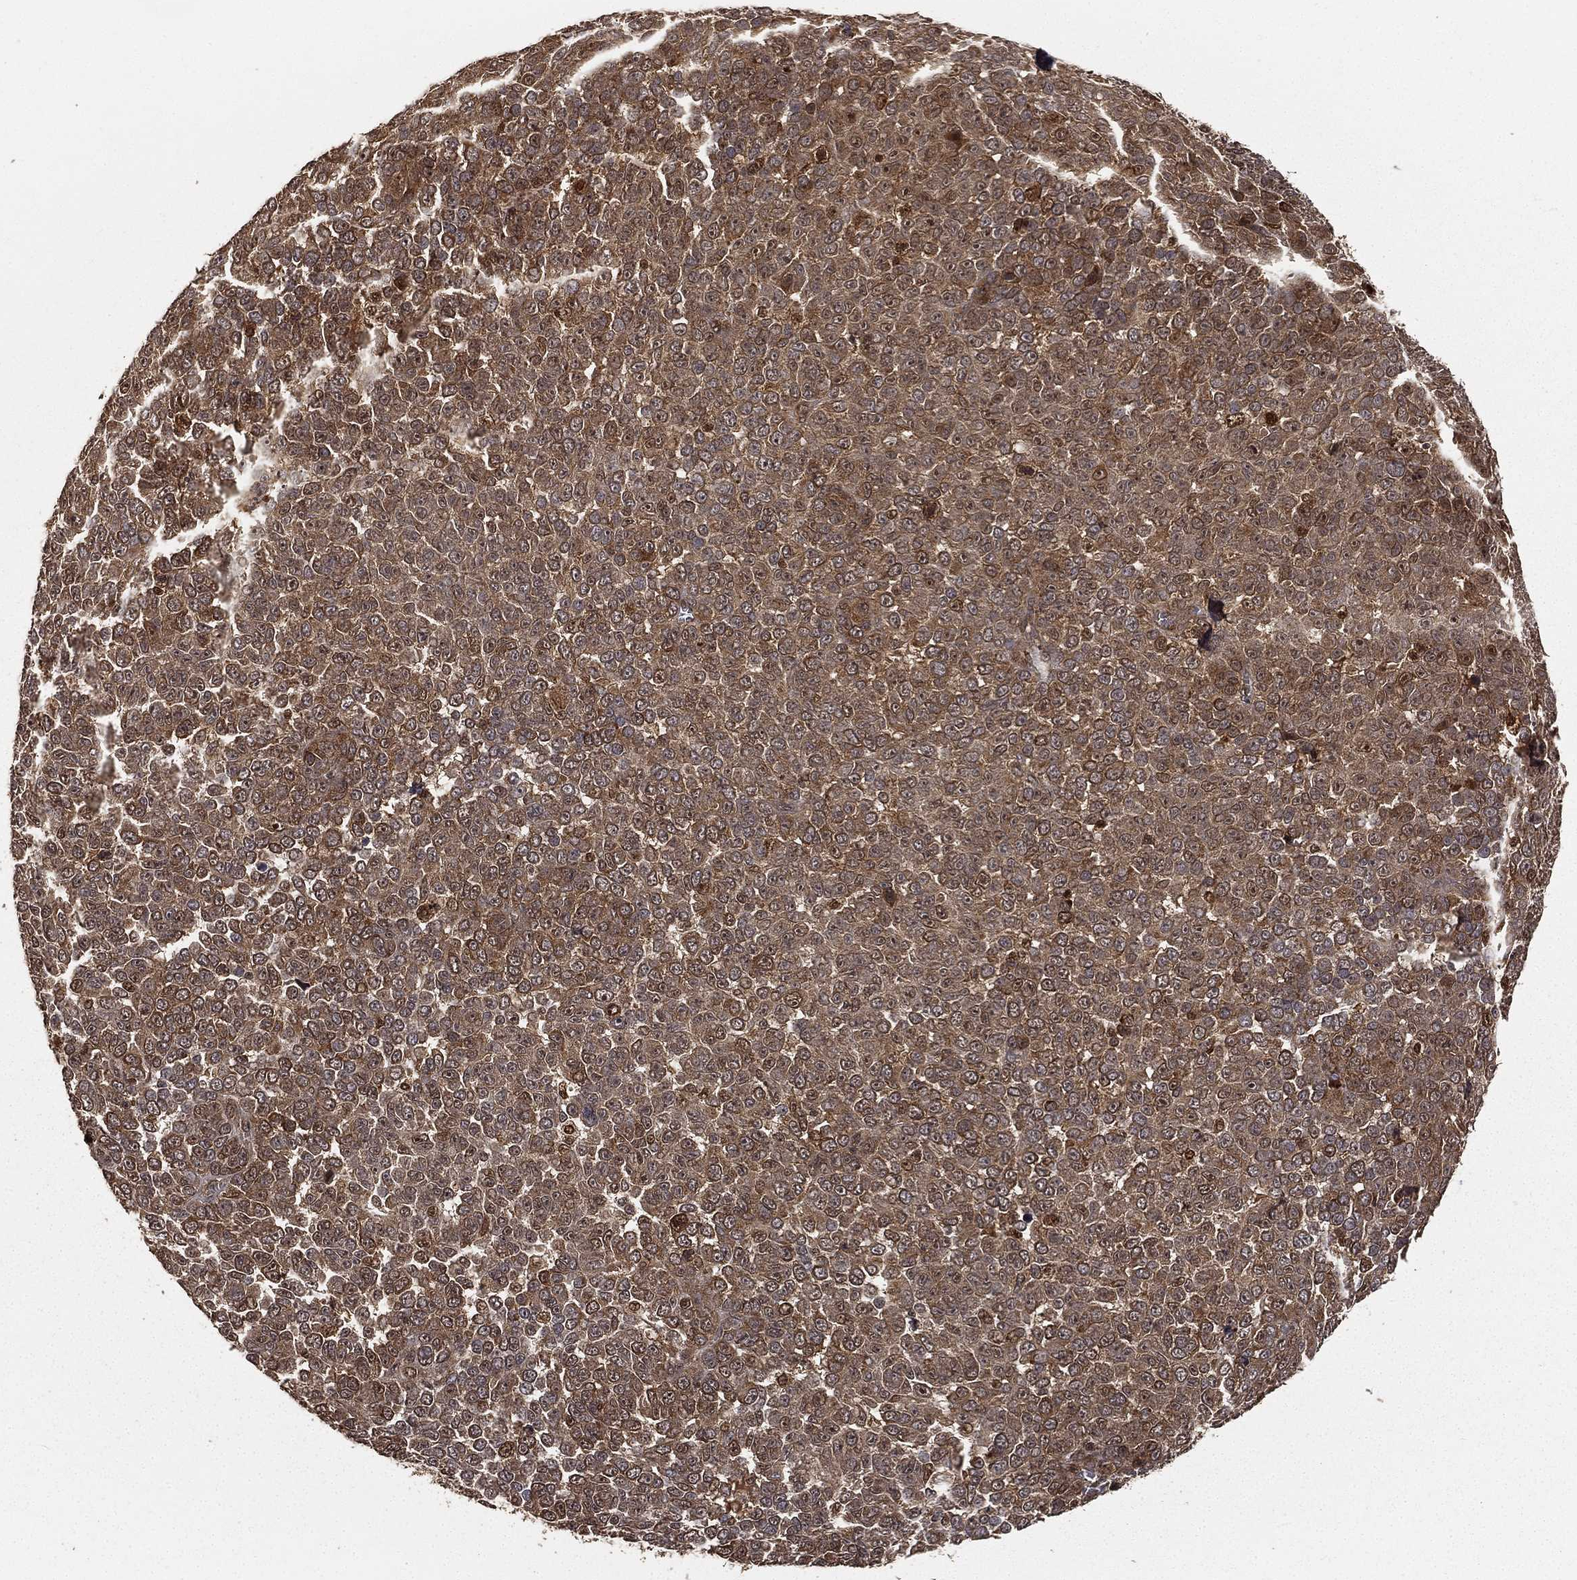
{"staining": {"intensity": "moderate", "quantity": ">75%", "location": "cytoplasmic/membranous"}, "tissue": "melanoma", "cell_type": "Tumor cells", "image_type": "cancer", "snomed": [{"axis": "morphology", "description": "Malignant melanoma, NOS"}, {"axis": "topography", "description": "Skin"}], "caption": "About >75% of tumor cells in human malignant melanoma display moderate cytoplasmic/membranous protein staining as visualized by brown immunohistochemical staining.", "gene": "MAPK1", "patient": {"sex": "female", "age": 95}}